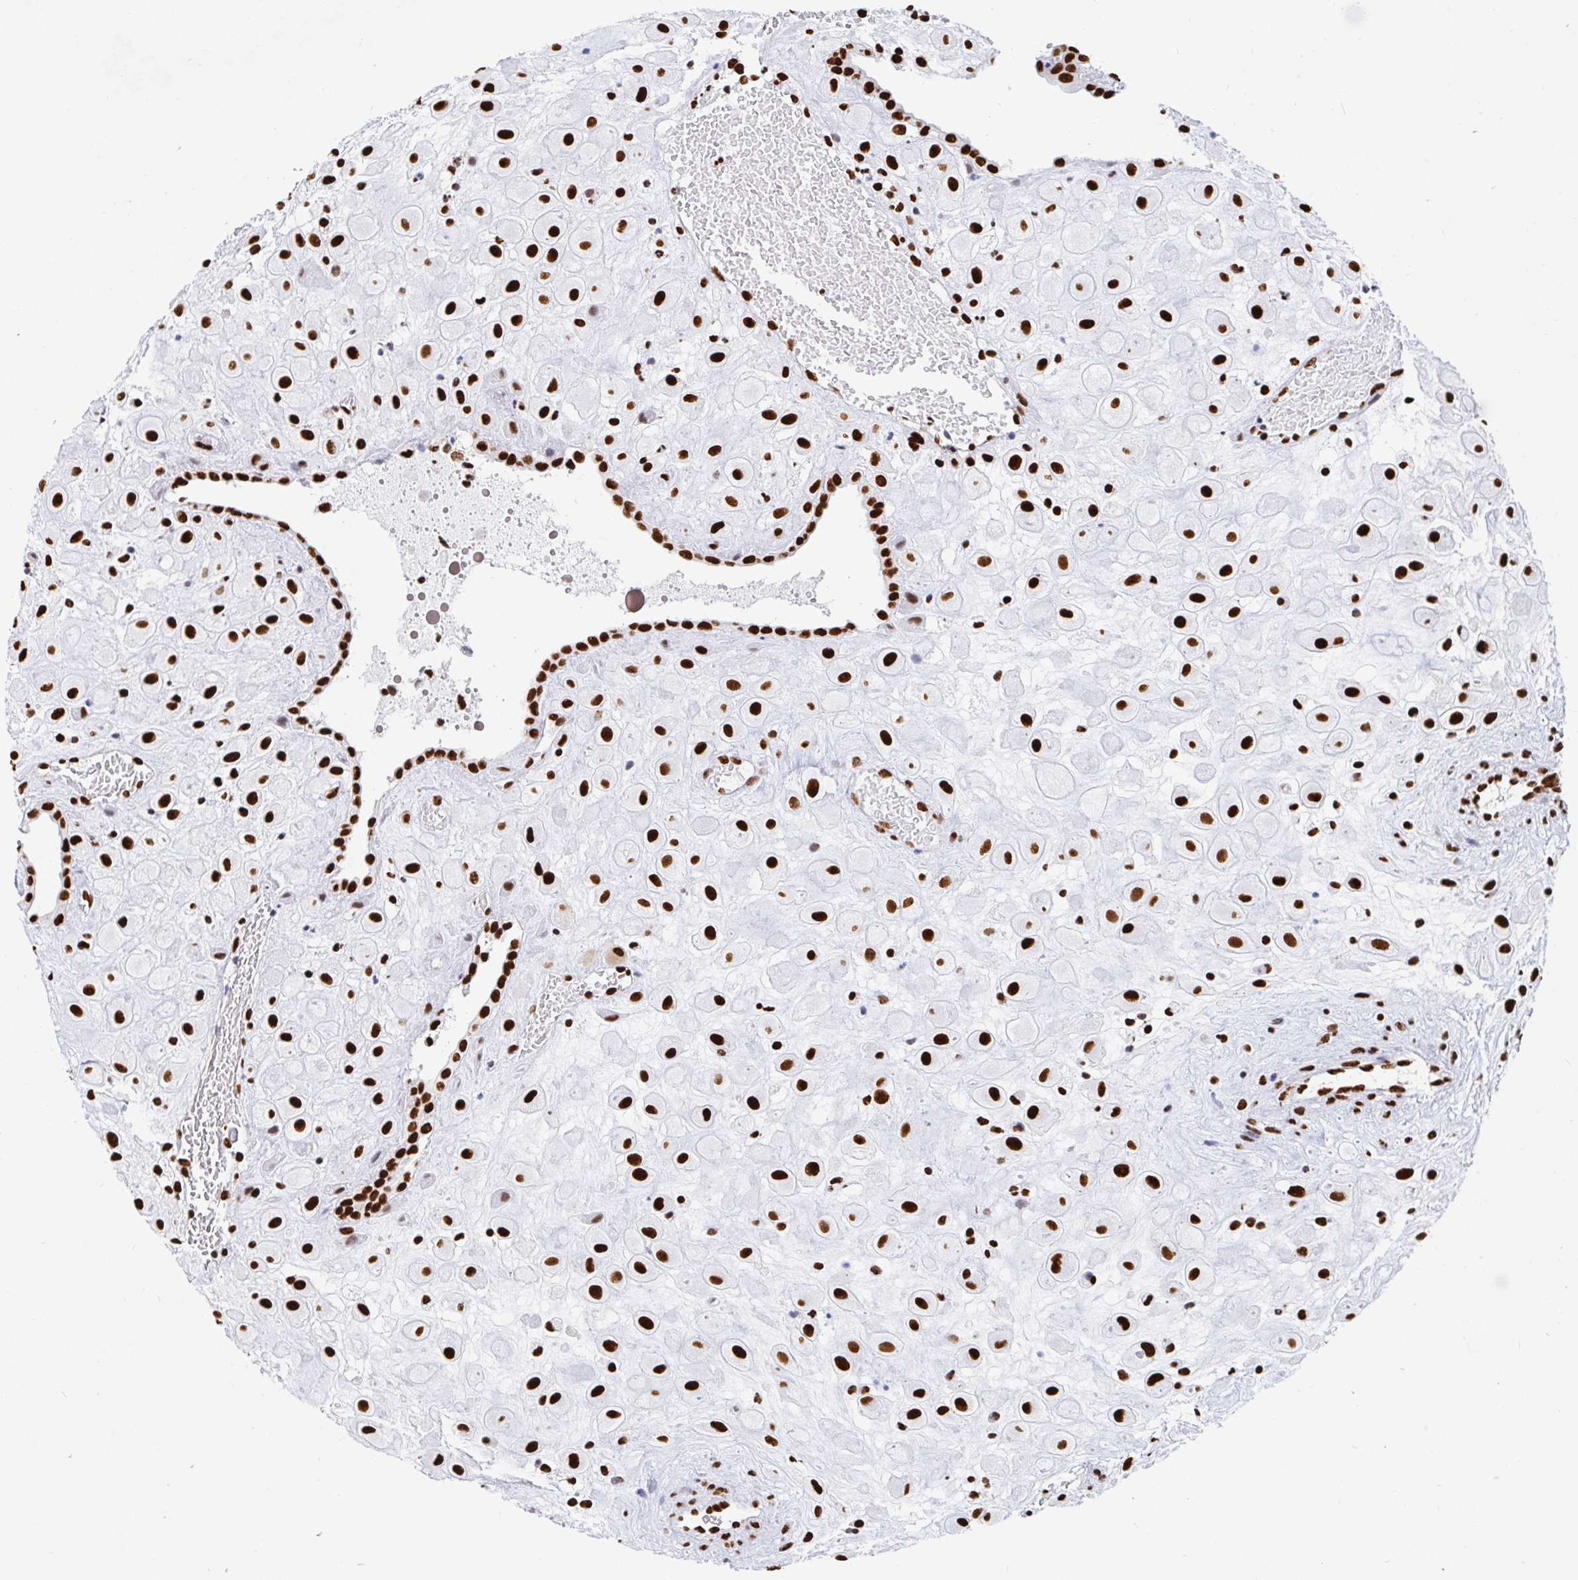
{"staining": {"intensity": "strong", "quantity": ">75%", "location": "nuclear"}, "tissue": "placenta", "cell_type": "Decidual cells", "image_type": "normal", "snomed": [{"axis": "morphology", "description": "Normal tissue, NOS"}, {"axis": "topography", "description": "Placenta"}], "caption": "An immunohistochemistry (IHC) image of normal tissue is shown. Protein staining in brown labels strong nuclear positivity in placenta within decidual cells.", "gene": "EWSR1", "patient": {"sex": "female", "age": 24}}